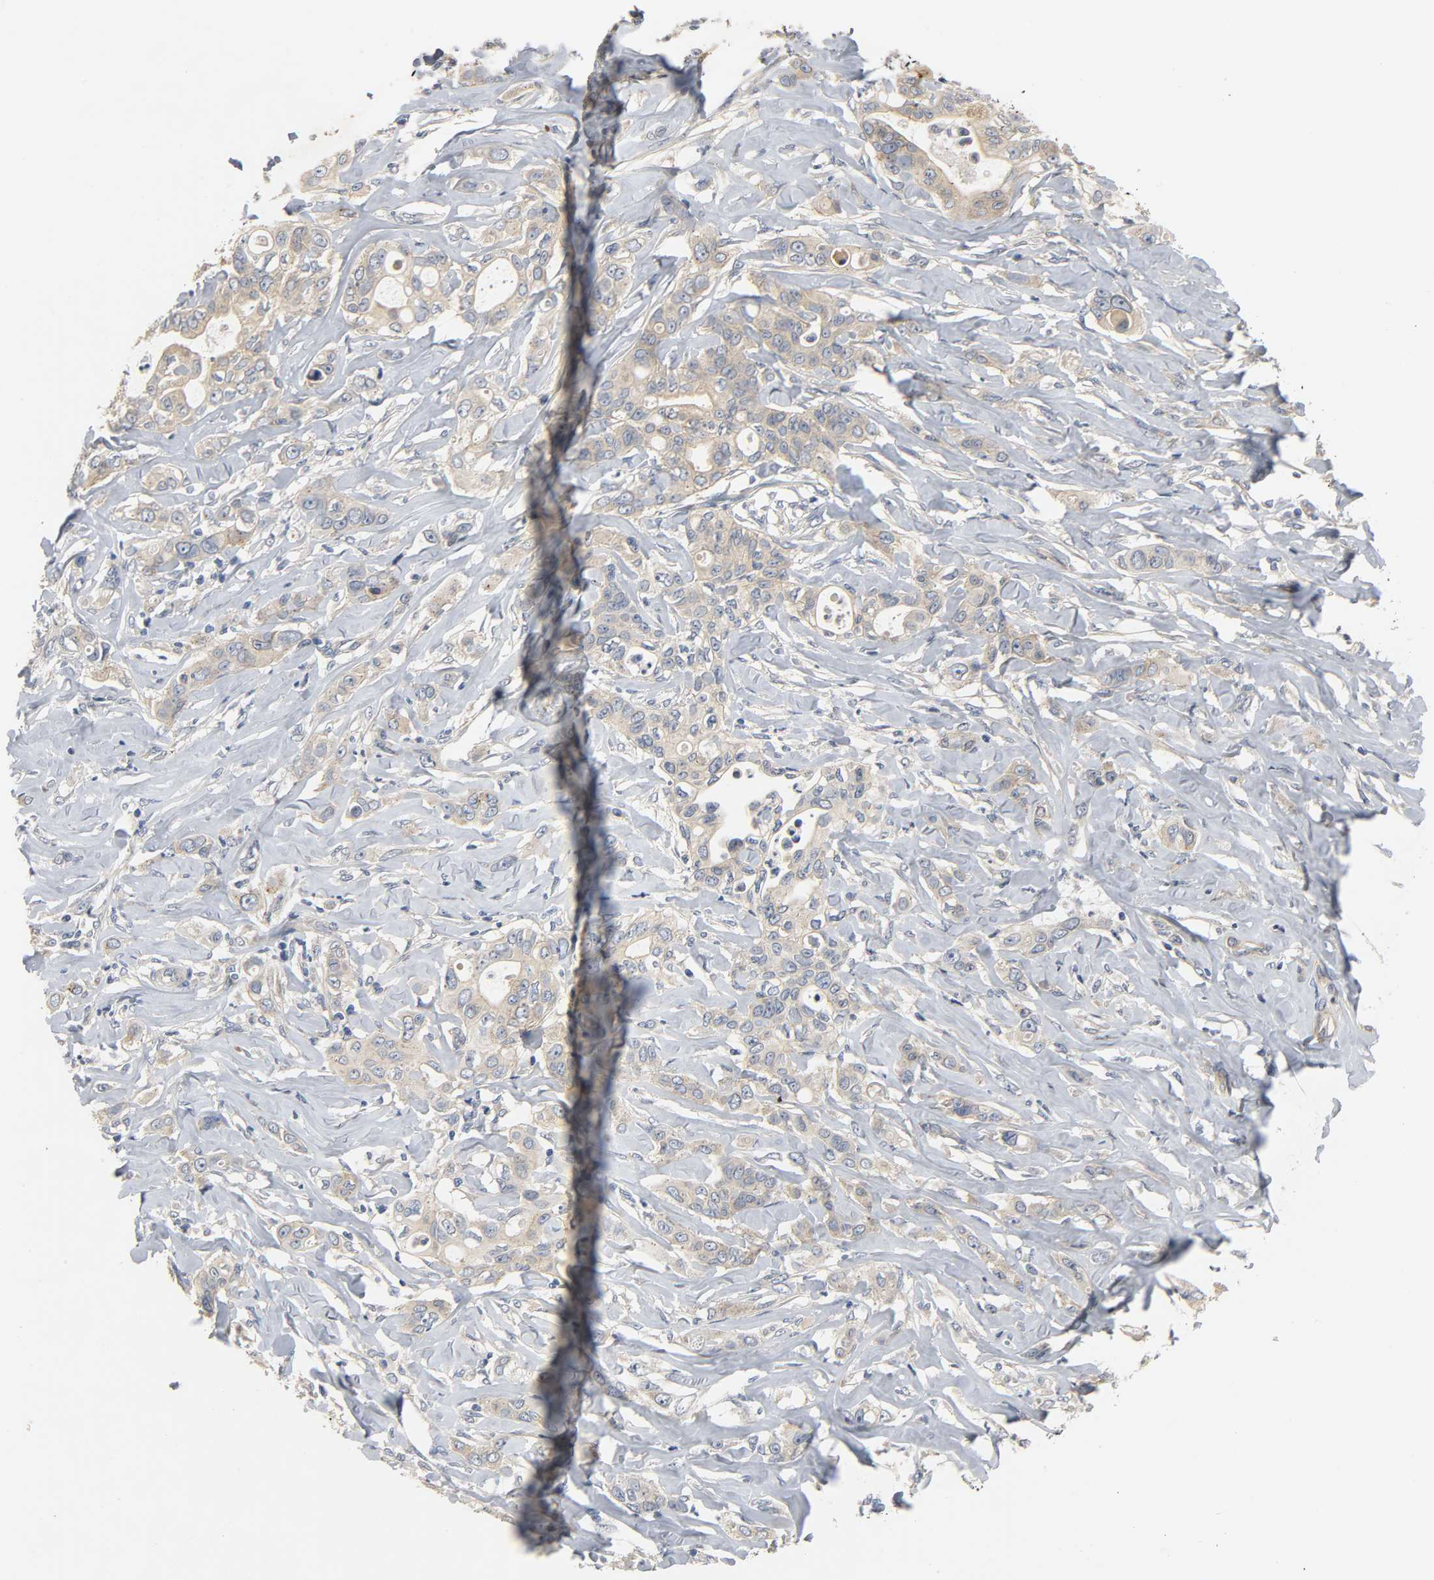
{"staining": {"intensity": "moderate", "quantity": ">75%", "location": "cytoplasmic/membranous"}, "tissue": "liver cancer", "cell_type": "Tumor cells", "image_type": "cancer", "snomed": [{"axis": "morphology", "description": "Cholangiocarcinoma"}, {"axis": "topography", "description": "Liver"}], "caption": "Protein staining of liver cancer (cholangiocarcinoma) tissue shows moderate cytoplasmic/membranous expression in approximately >75% of tumor cells. (Stains: DAB (3,3'-diaminobenzidine) in brown, nuclei in blue, Microscopy: brightfield microscopy at high magnification).", "gene": "ARPC1A", "patient": {"sex": "female", "age": 67}}